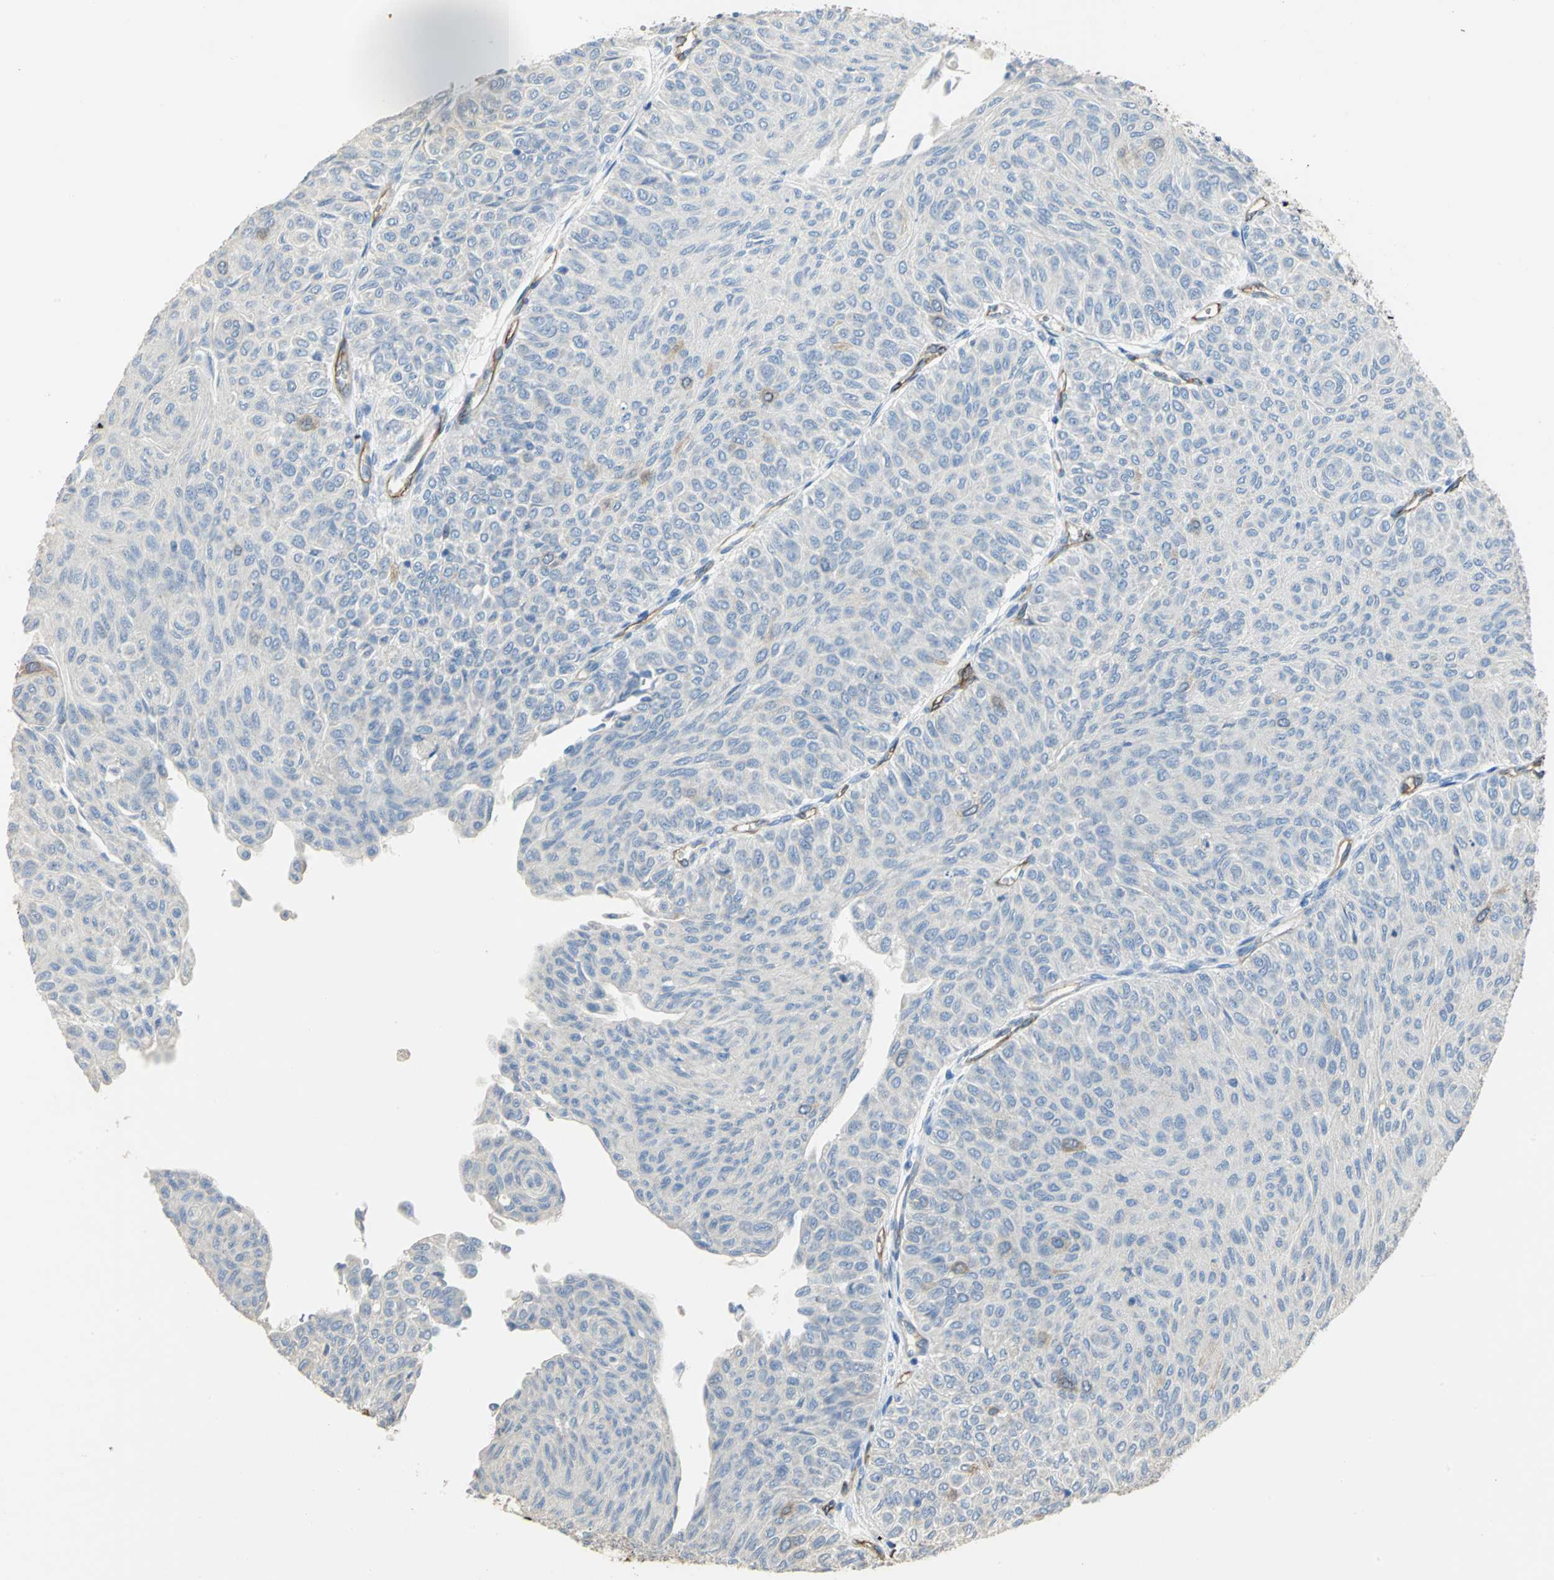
{"staining": {"intensity": "moderate", "quantity": "<25%", "location": "cytoplasmic/membranous"}, "tissue": "urothelial cancer", "cell_type": "Tumor cells", "image_type": "cancer", "snomed": [{"axis": "morphology", "description": "Urothelial carcinoma, Low grade"}, {"axis": "topography", "description": "Urinary bladder"}], "caption": "Tumor cells reveal moderate cytoplasmic/membranous expression in approximately <25% of cells in low-grade urothelial carcinoma.", "gene": "DLGAP5", "patient": {"sex": "male", "age": 78}}